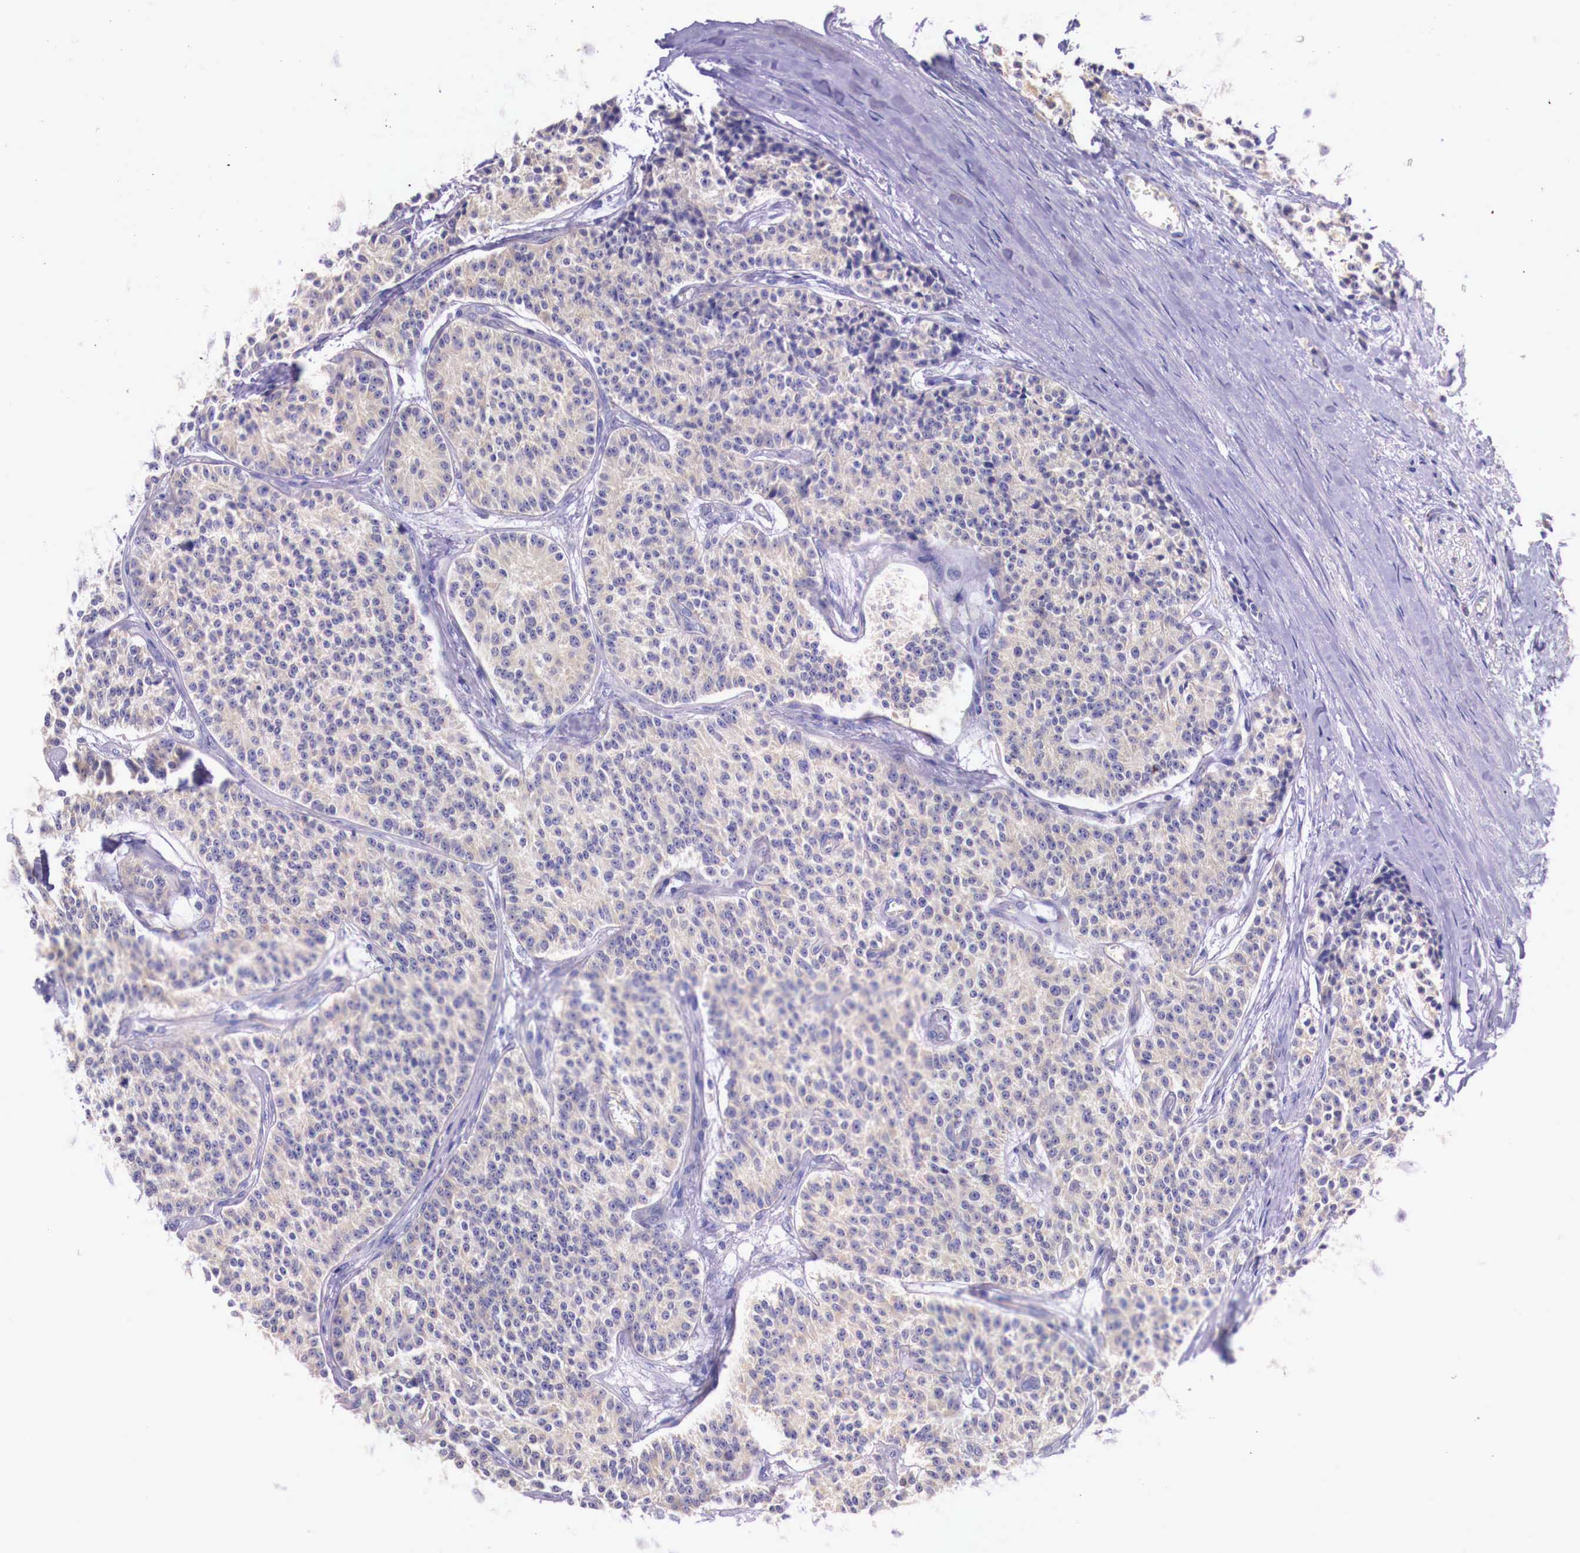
{"staining": {"intensity": "negative", "quantity": "none", "location": "none"}, "tissue": "carcinoid", "cell_type": "Tumor cells", "image_type": "cancer", "snomed": [{"axis": "morphology", "description": "Carcinoid, malignant, NOS"}, {"axis": "topography", "description": "Stomach"}], "caption": "Tumor cells are negative for protein expression in human carcinoid (malignant).", "gene": "GRIPAP1", "patient": {"sex": "female", "age": 76}}